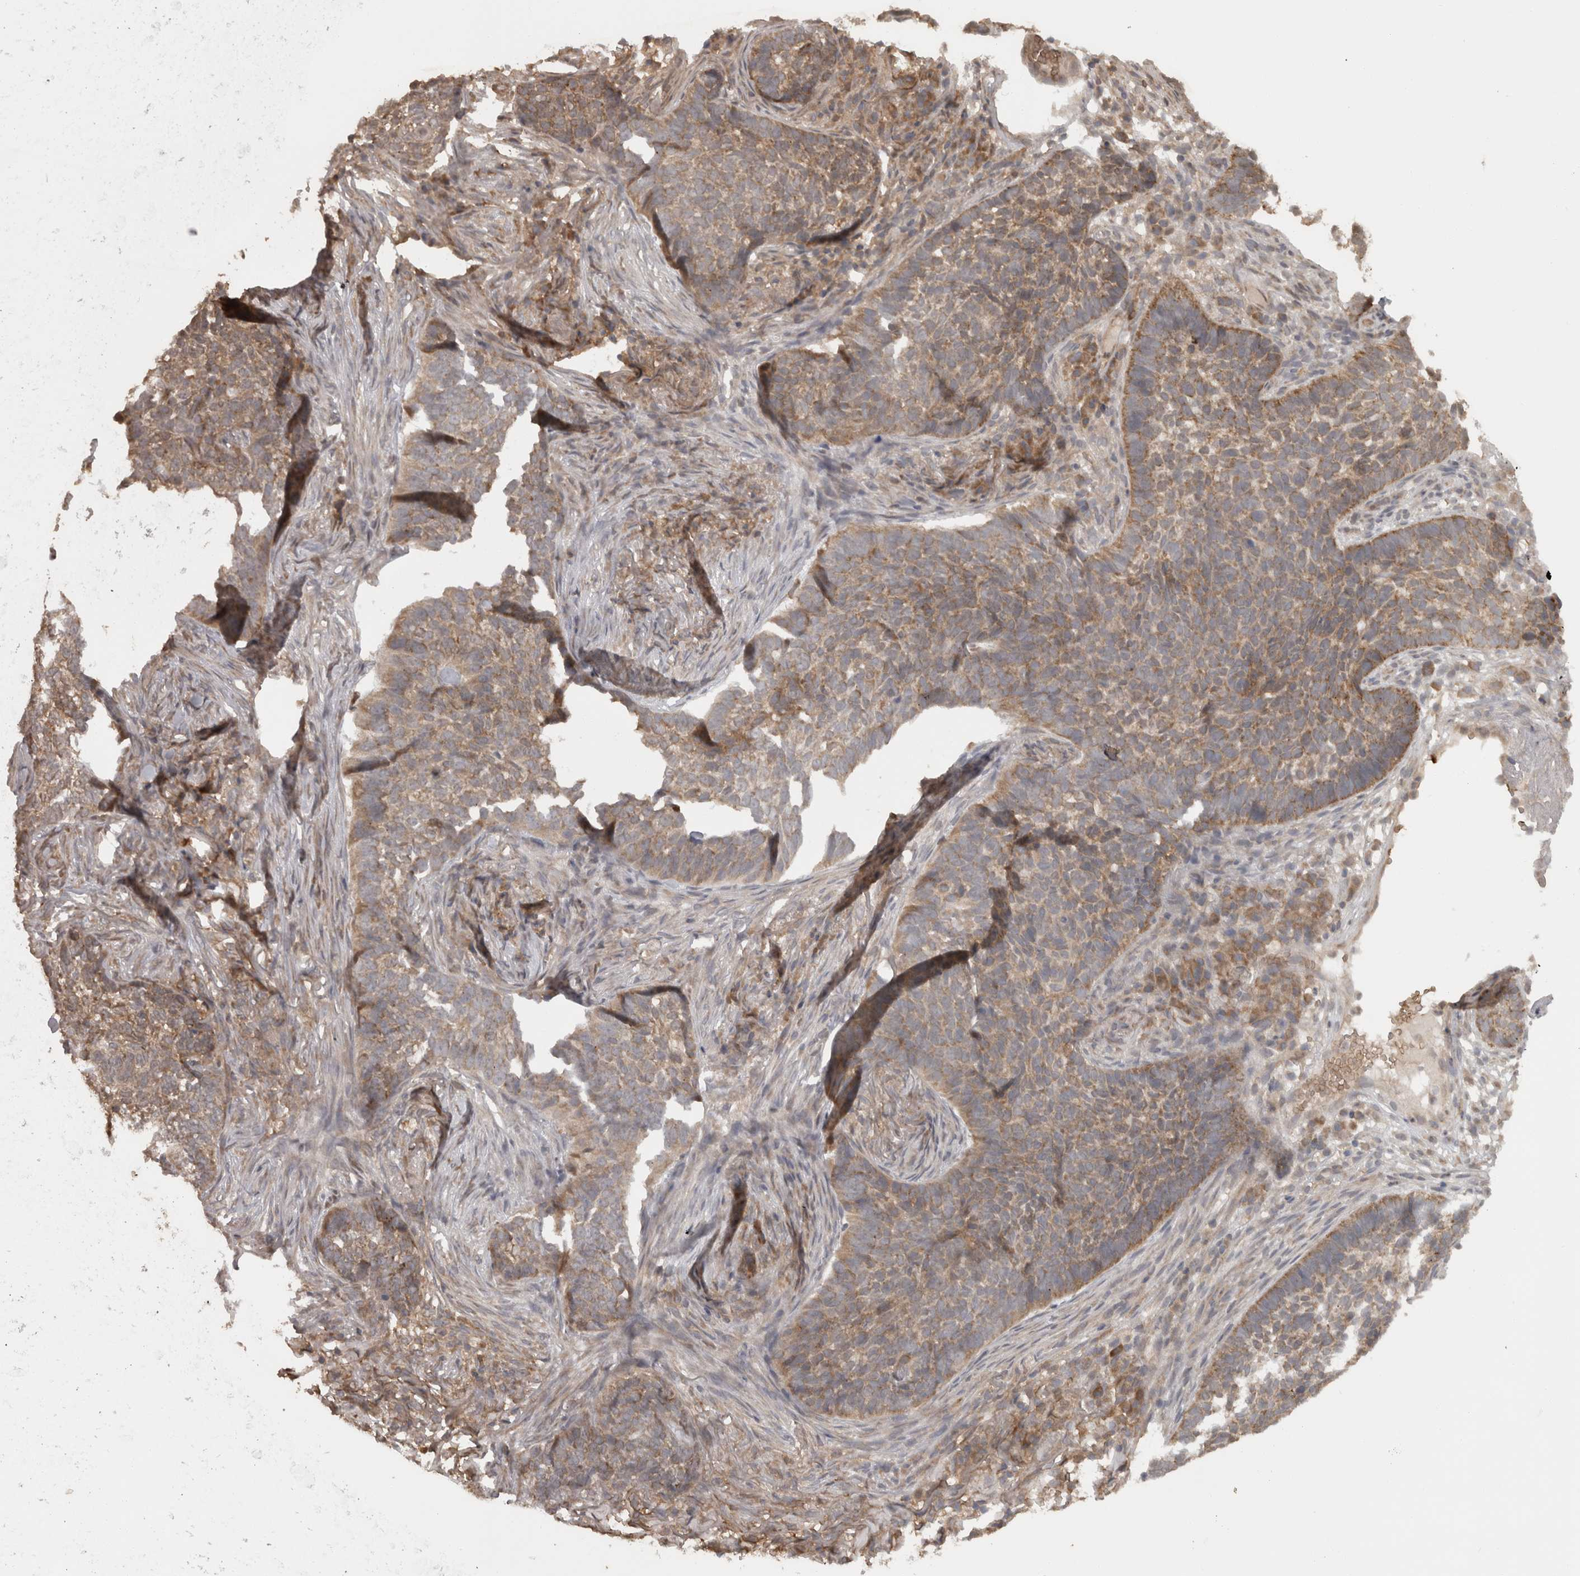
{"staining": {"intensity": "weak", "quantity": ">75%", "location": "cytoplasmic/membranous"}, "tissue": "skin cancer", "cell_type": "Tumor cells", "image_type": "cancer", "snomed": [{"axis": "morphology", "description": "Basal cell carcinoma"}, {"axis": "topography", "description": "Skin"}], "caption": "Protein positivity by IHC exhibits weak cytoplasmic/membranous staining in approximately >75% of tumor cells in skin basal cell carcinoma.", "gene": "MICU3", "patient": {"sex": "male", "age": 85}}